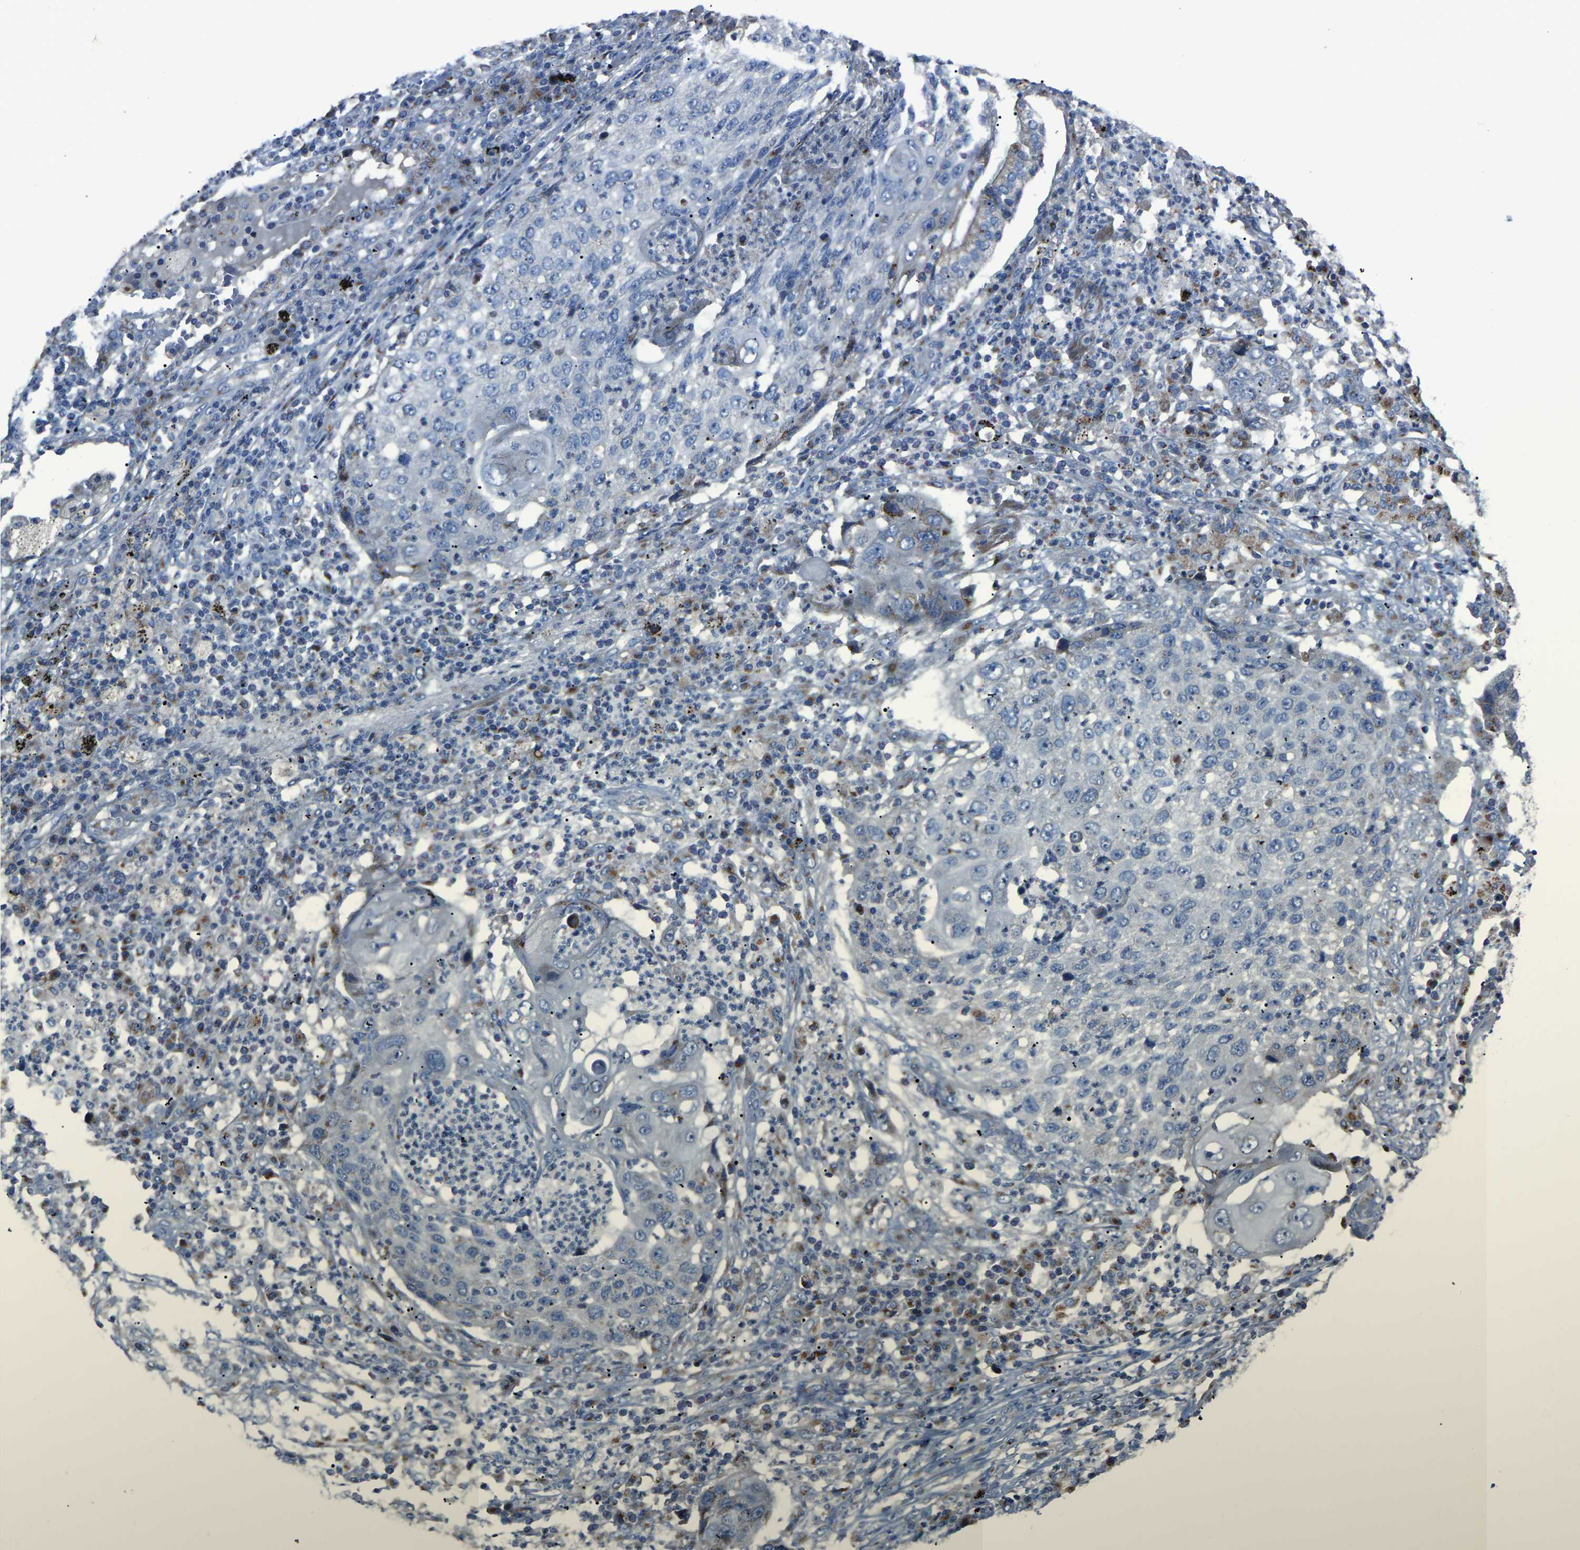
{"staining": {"intensity": "negative", "quantity": "none", "location": "none"}, "tissue": "lung cancer", "cell_type": "Tumor cells", "image_type": "cancer", "snomed": [{"axis": "morphology", "description": "Squamous cell carcinoma, NOS"}, {"axis": "topography", "description": "Lung"}], "caption": "Immunohistochemical staining of lung cancer demonstrates no significant expression in tumor cells.", "gene": "CANT1", "patient": {"sex": "female", "age": 63}}